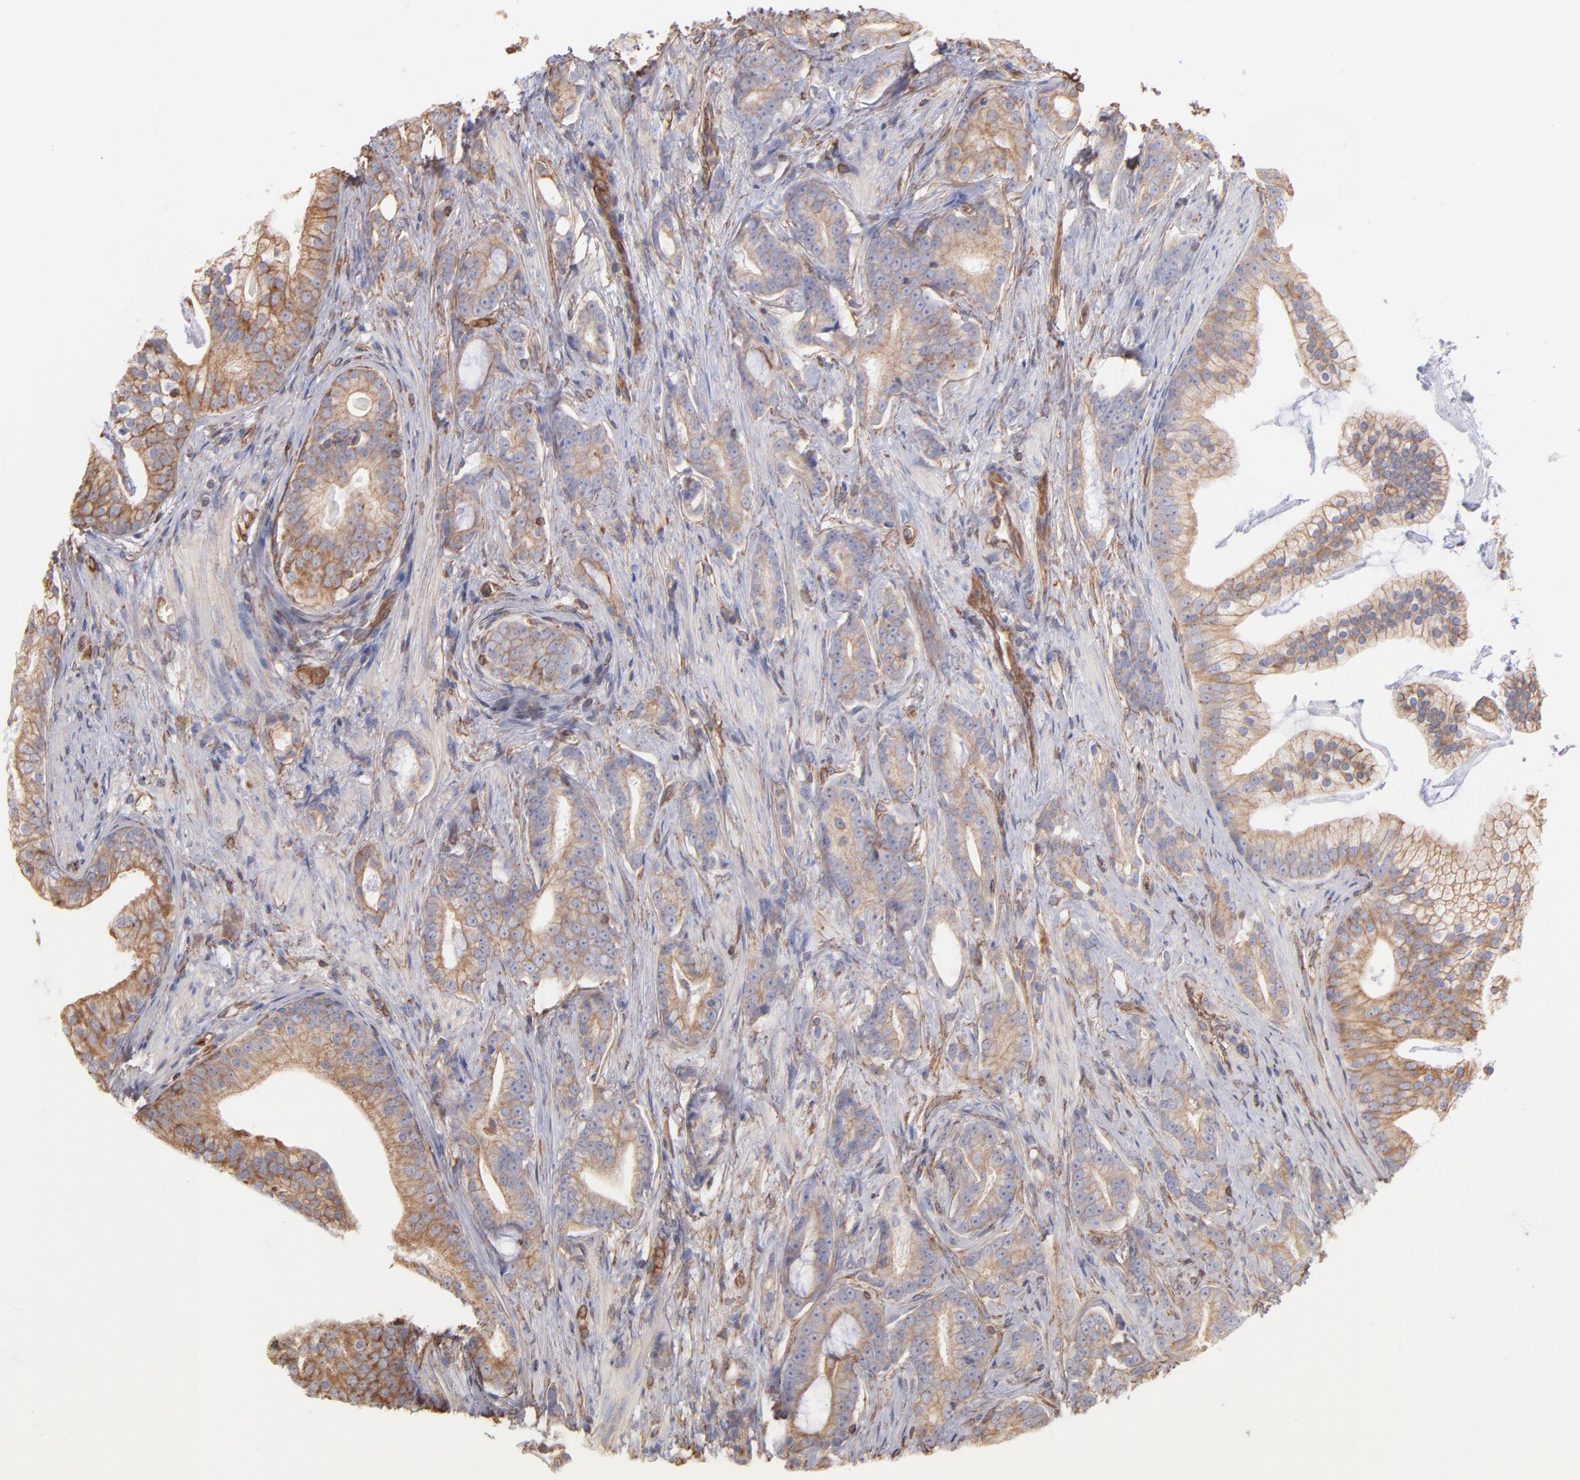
{"staining": {"intensity": "moderate", "quantity": "25%-75%", "location": "cytoplasmic/membranous"}, "tissue": "prostate cancer", "cell_type": "Tumor cells", "image_type": "cancer", "snomed": [{"axis": "morphology", "description": "Adenocarcinoma, Low grade"}, {"axis": "topography", "description": "Prostate"}], "caption": "Immunohistochemical staining of human prostate cancer (adenocarcinoma (low-grade)) shows medium levels of moderate cytoplasmic/membranous protein positivity in approximately 25%-75% of tumor cells.", "gene": "PLEC", "patient": {"sex": "male", "age": 58}}